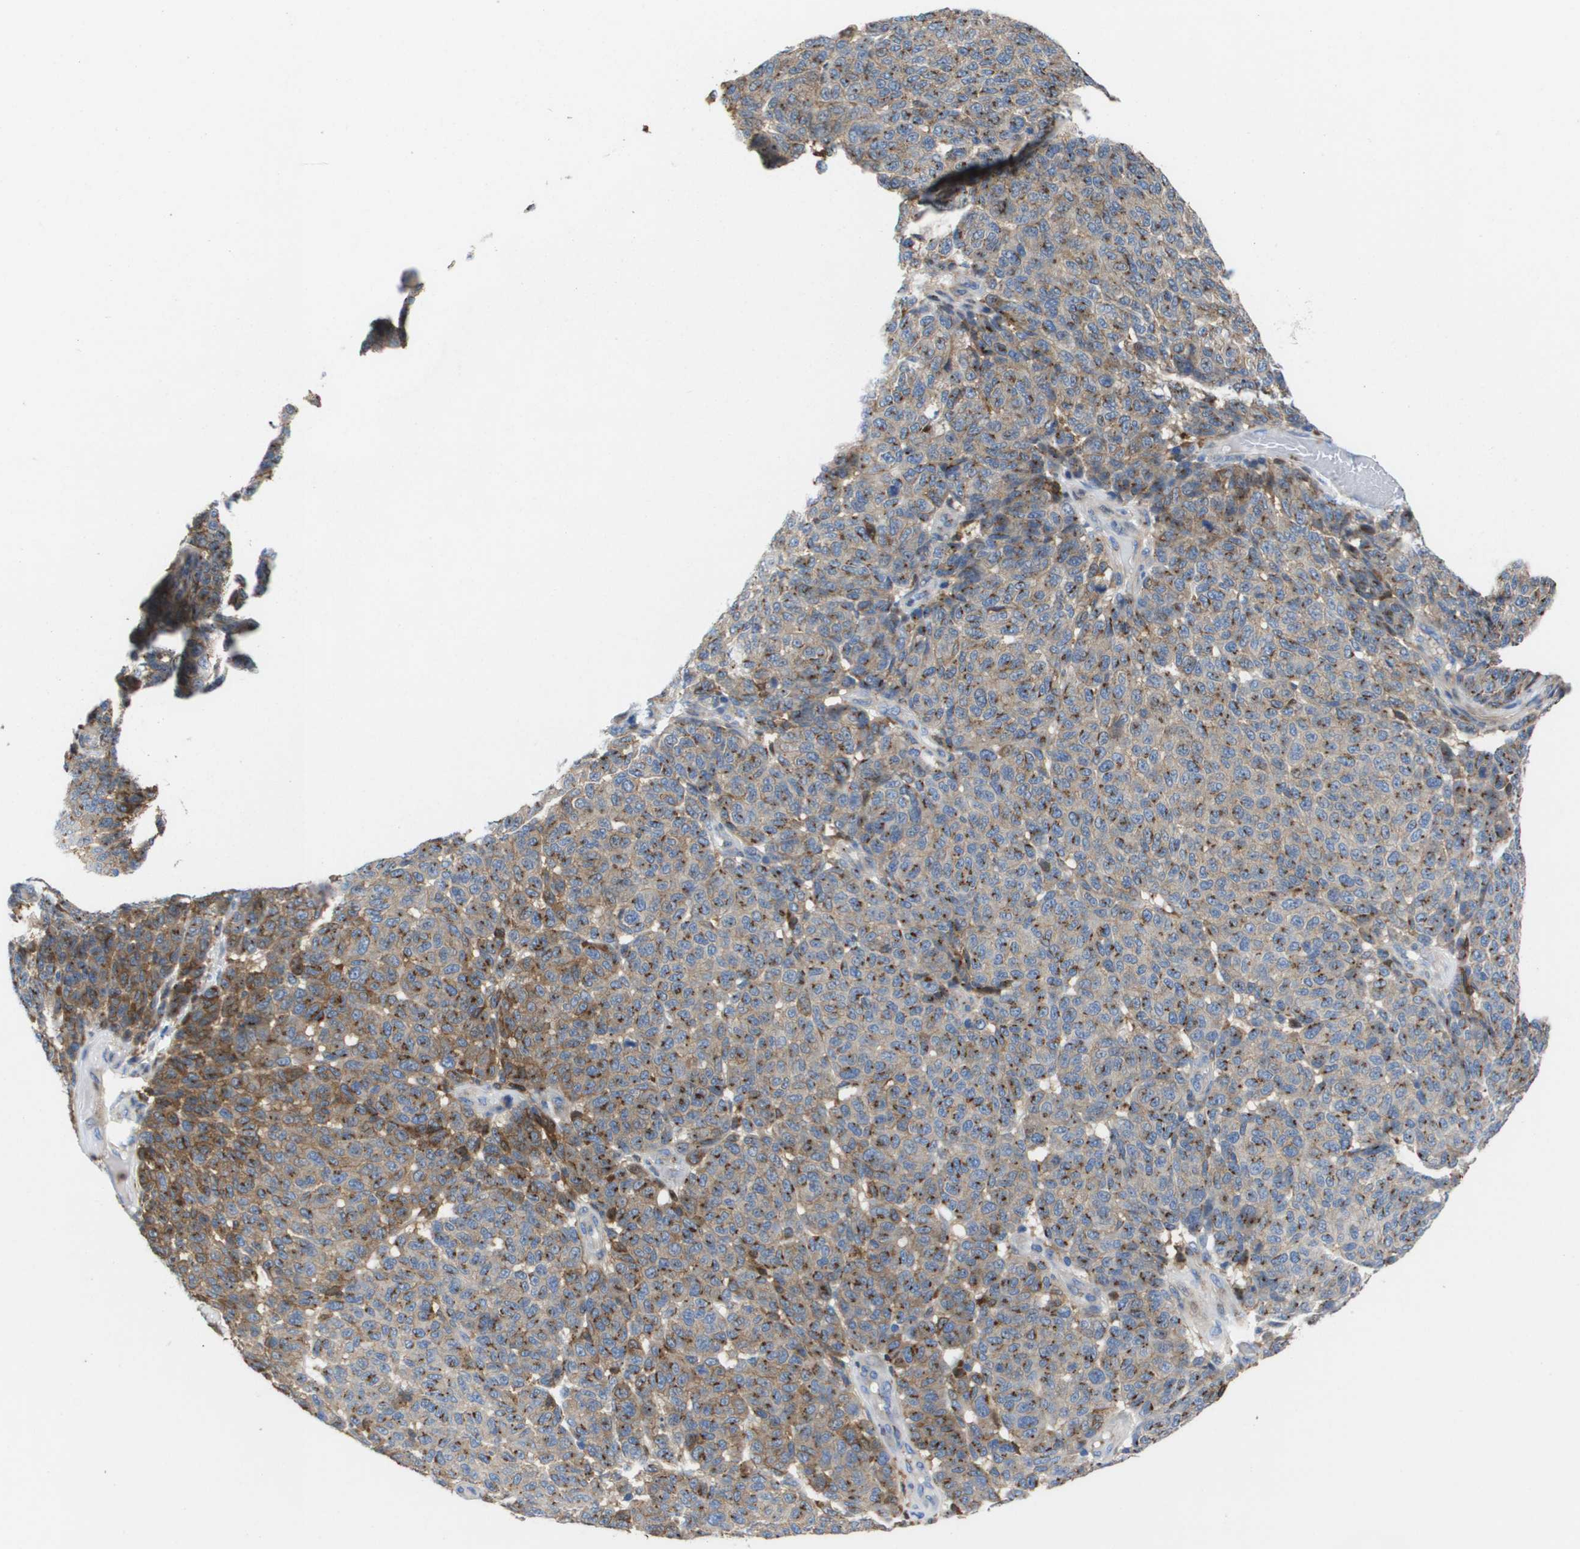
{"staining": {"intensity": "moderate", "quantity": ">75%", "location": "cytoplasmic/membranous"}, "tissue": "melanoma", "cell_type": "Tumor cells", "image_type": "cancer", "snomed": [{"axis": "morphology", "description": "Malignant melanoma, NOS"}, {"axis": "topography", "description": "Skin"}], "caption": "Protein staining of malignant melanoma tissue displays moderate cytoplasmic/membranous positivity in about >75% of tumor cells. Ihc stains the protein of interest in brown and the nuclei are stained blue.", "gene": "SLC37A2", "patient": {"sex": "male", "age": 59}}